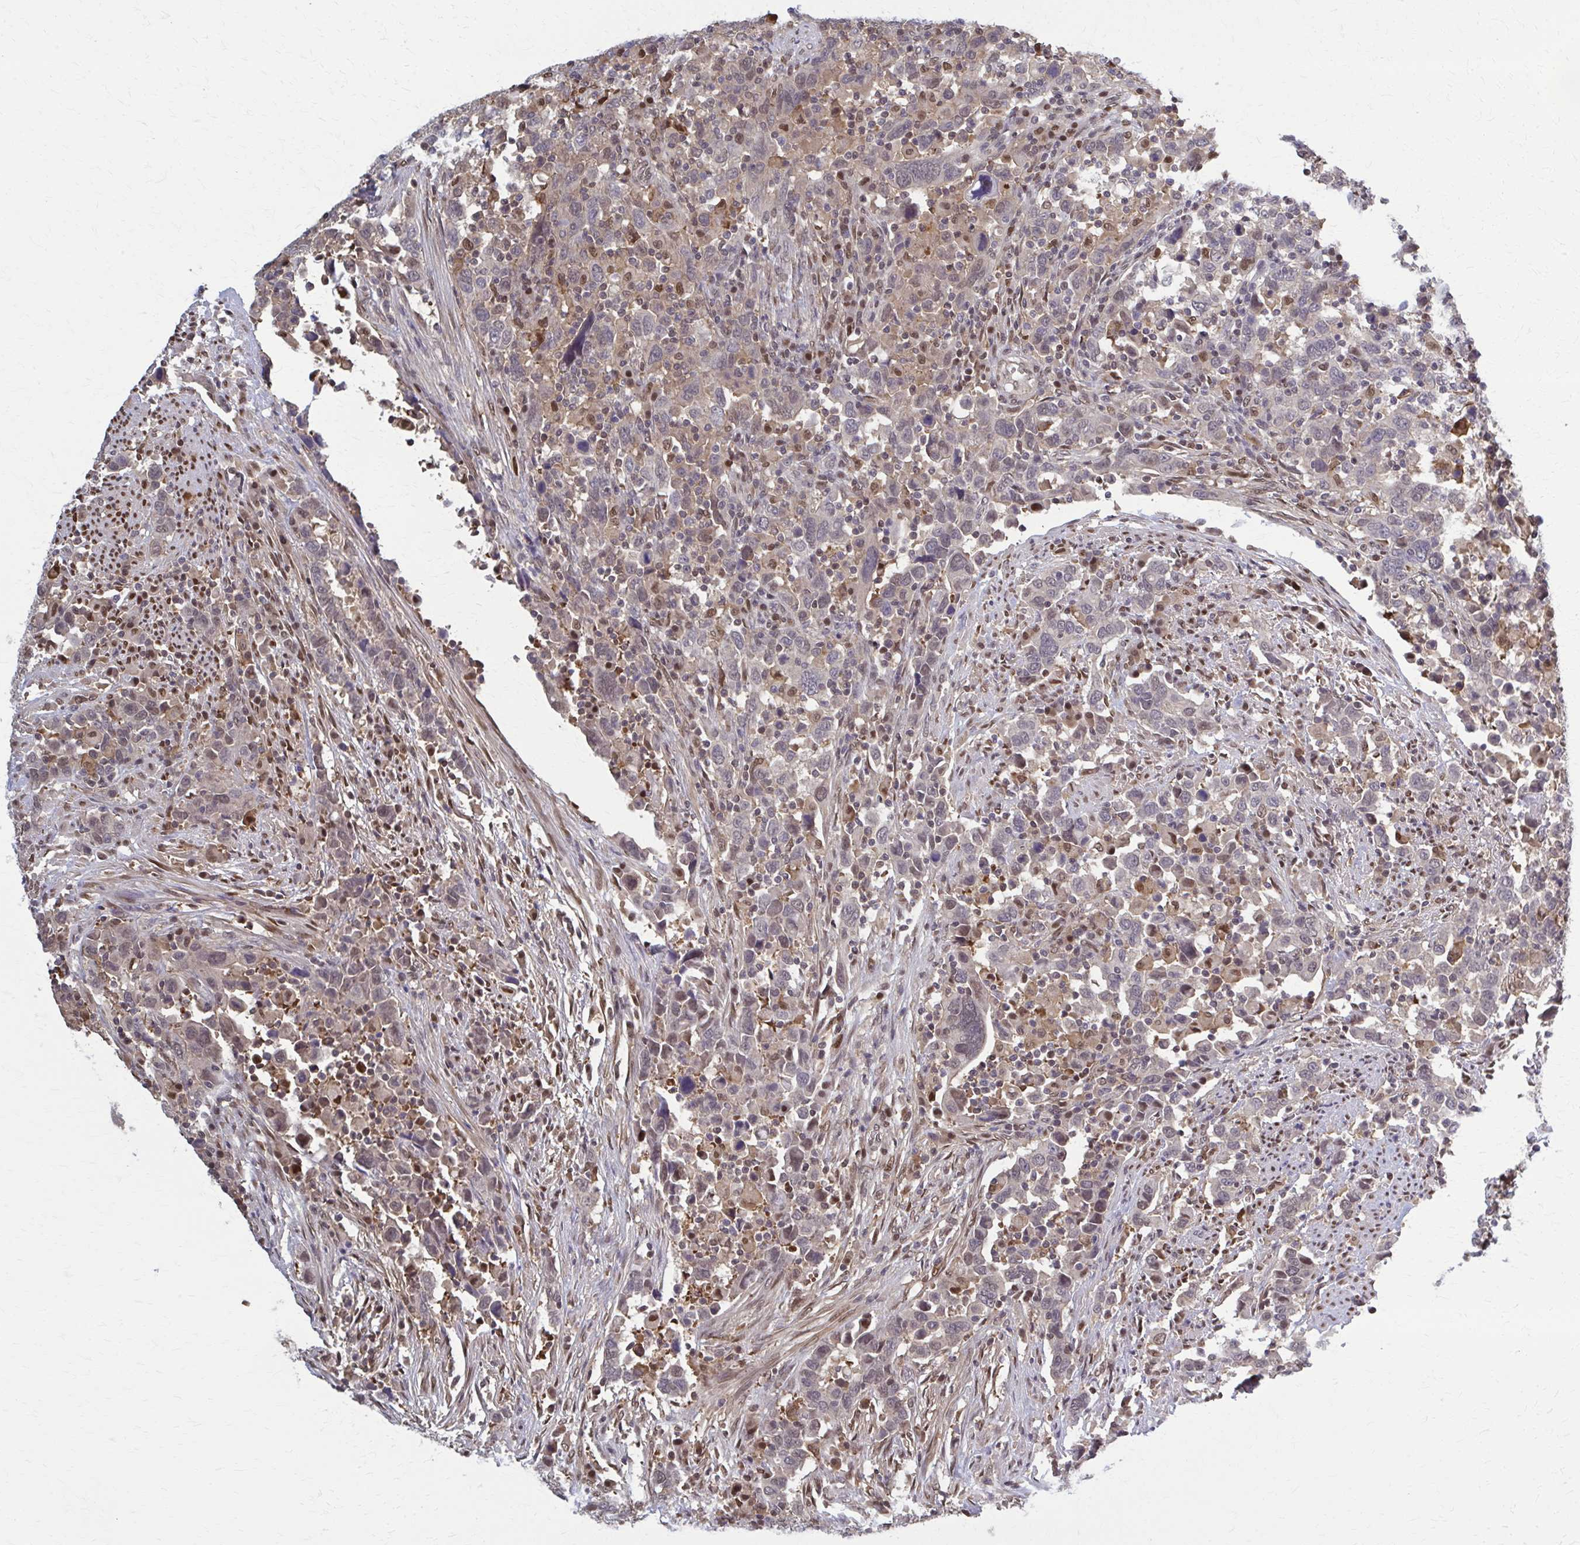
{"staining": {"intensity": "weak", "quantity": "<25%", "location": "nuclear"}, "tissue": "urothelial cancer", "cell_type": "Tumor cells", "image_type": "cancer", "snomed": [{"axis": "morphology", "description": "Urothelial carcinoma, High grade"}, {"axis": "topography", "description": "Urinary bladder"}], "caption": "Histopathology image shows no significant protein positivity in tumor cells of urothelial cancer.", "gene": "MDH1", "patient": {"sex": "male", "age": 61}}